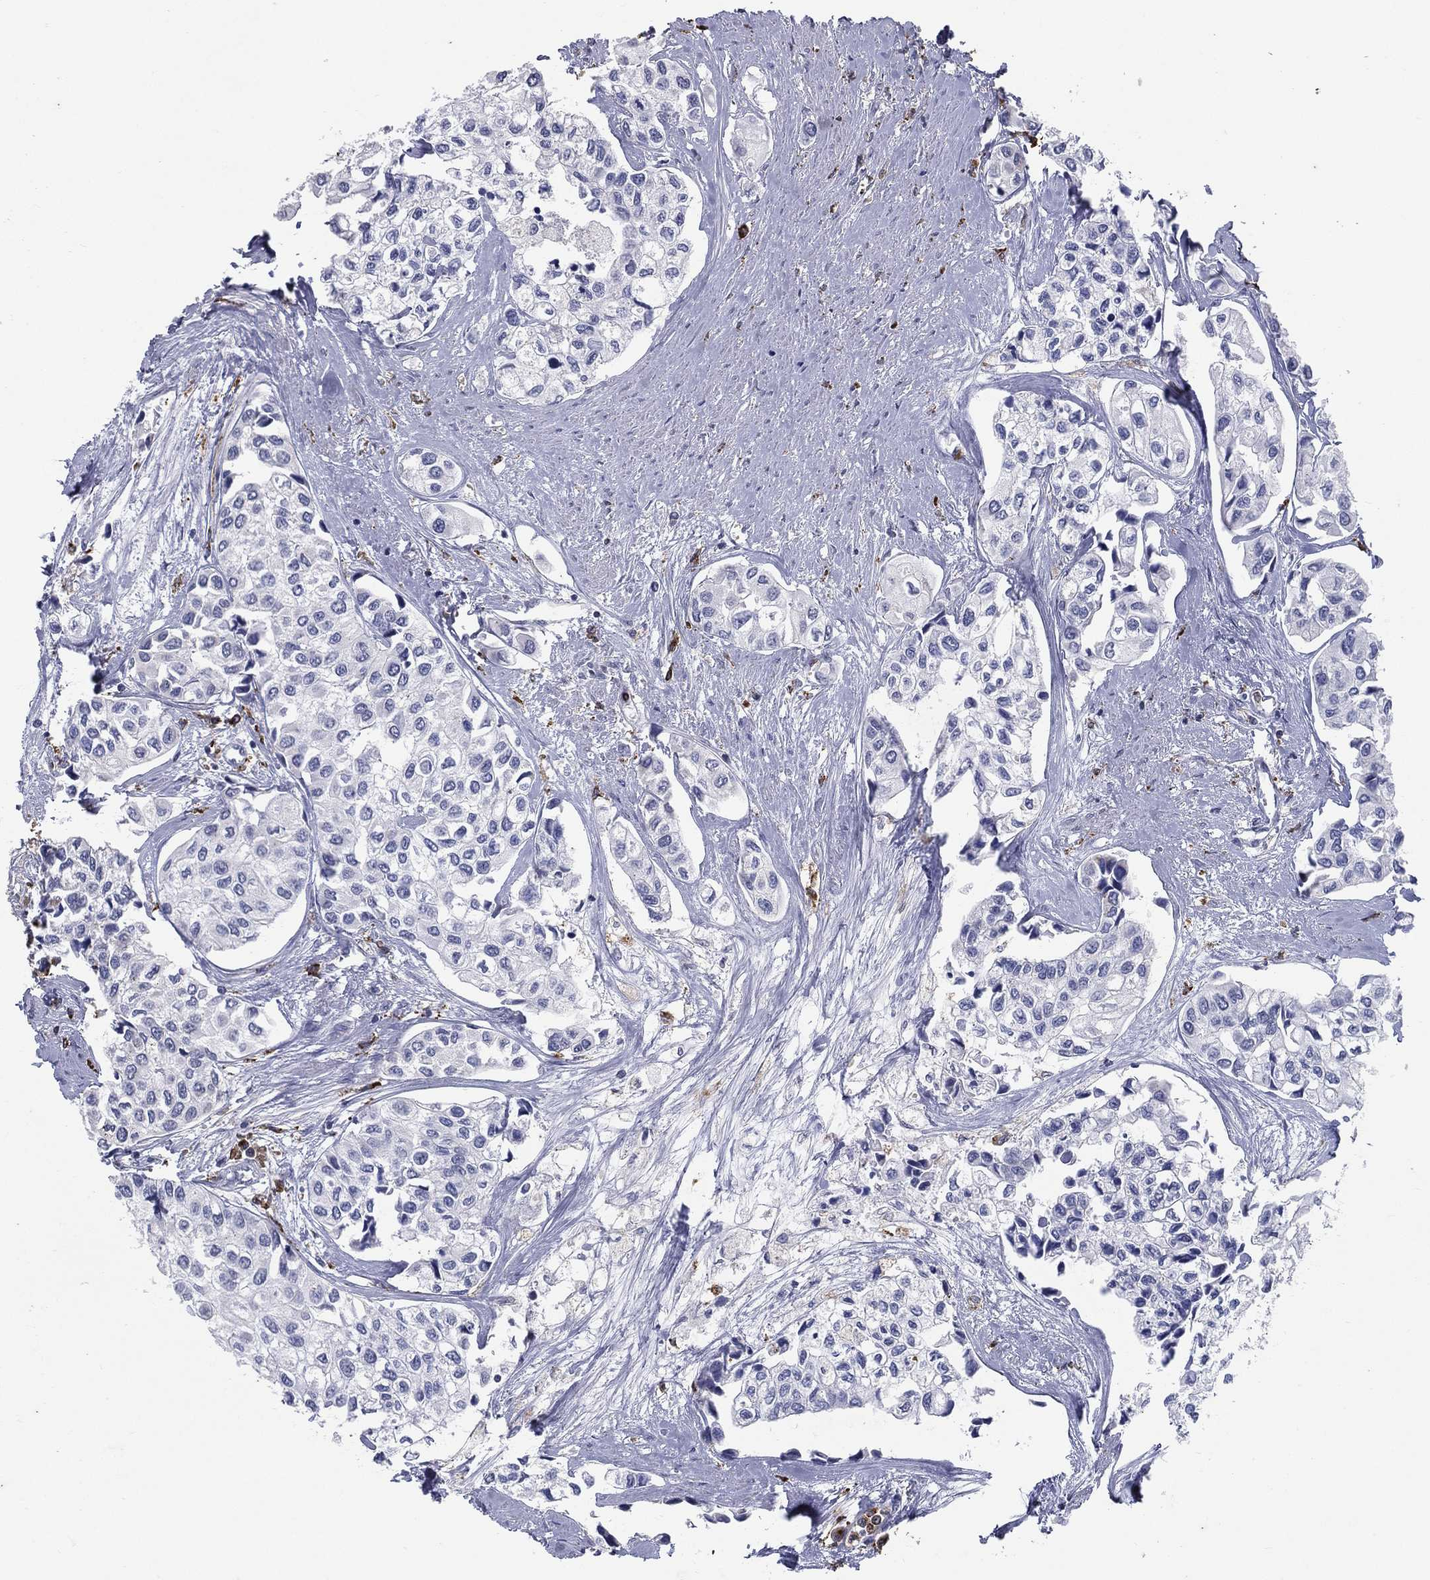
{"staining": {"intensity": "negative", "quantity": "none", "location": "none"}, "tissue": "urothelial cancer", "cell_type": "Tumor cells", "image_type": "cancer", "snomed": [{"axis": "morphology", "description": "Urothelial carcinoma, High grade"}, {"axis": "topography", "description": "Urinary bladder"}], "caption": "Immunohistochemical staining of high-grade urothelial carcinoma reveals no significant expression in tumor cells.", "gene": "EVI2B", "patient": {"sex": "male", "age": 73}}